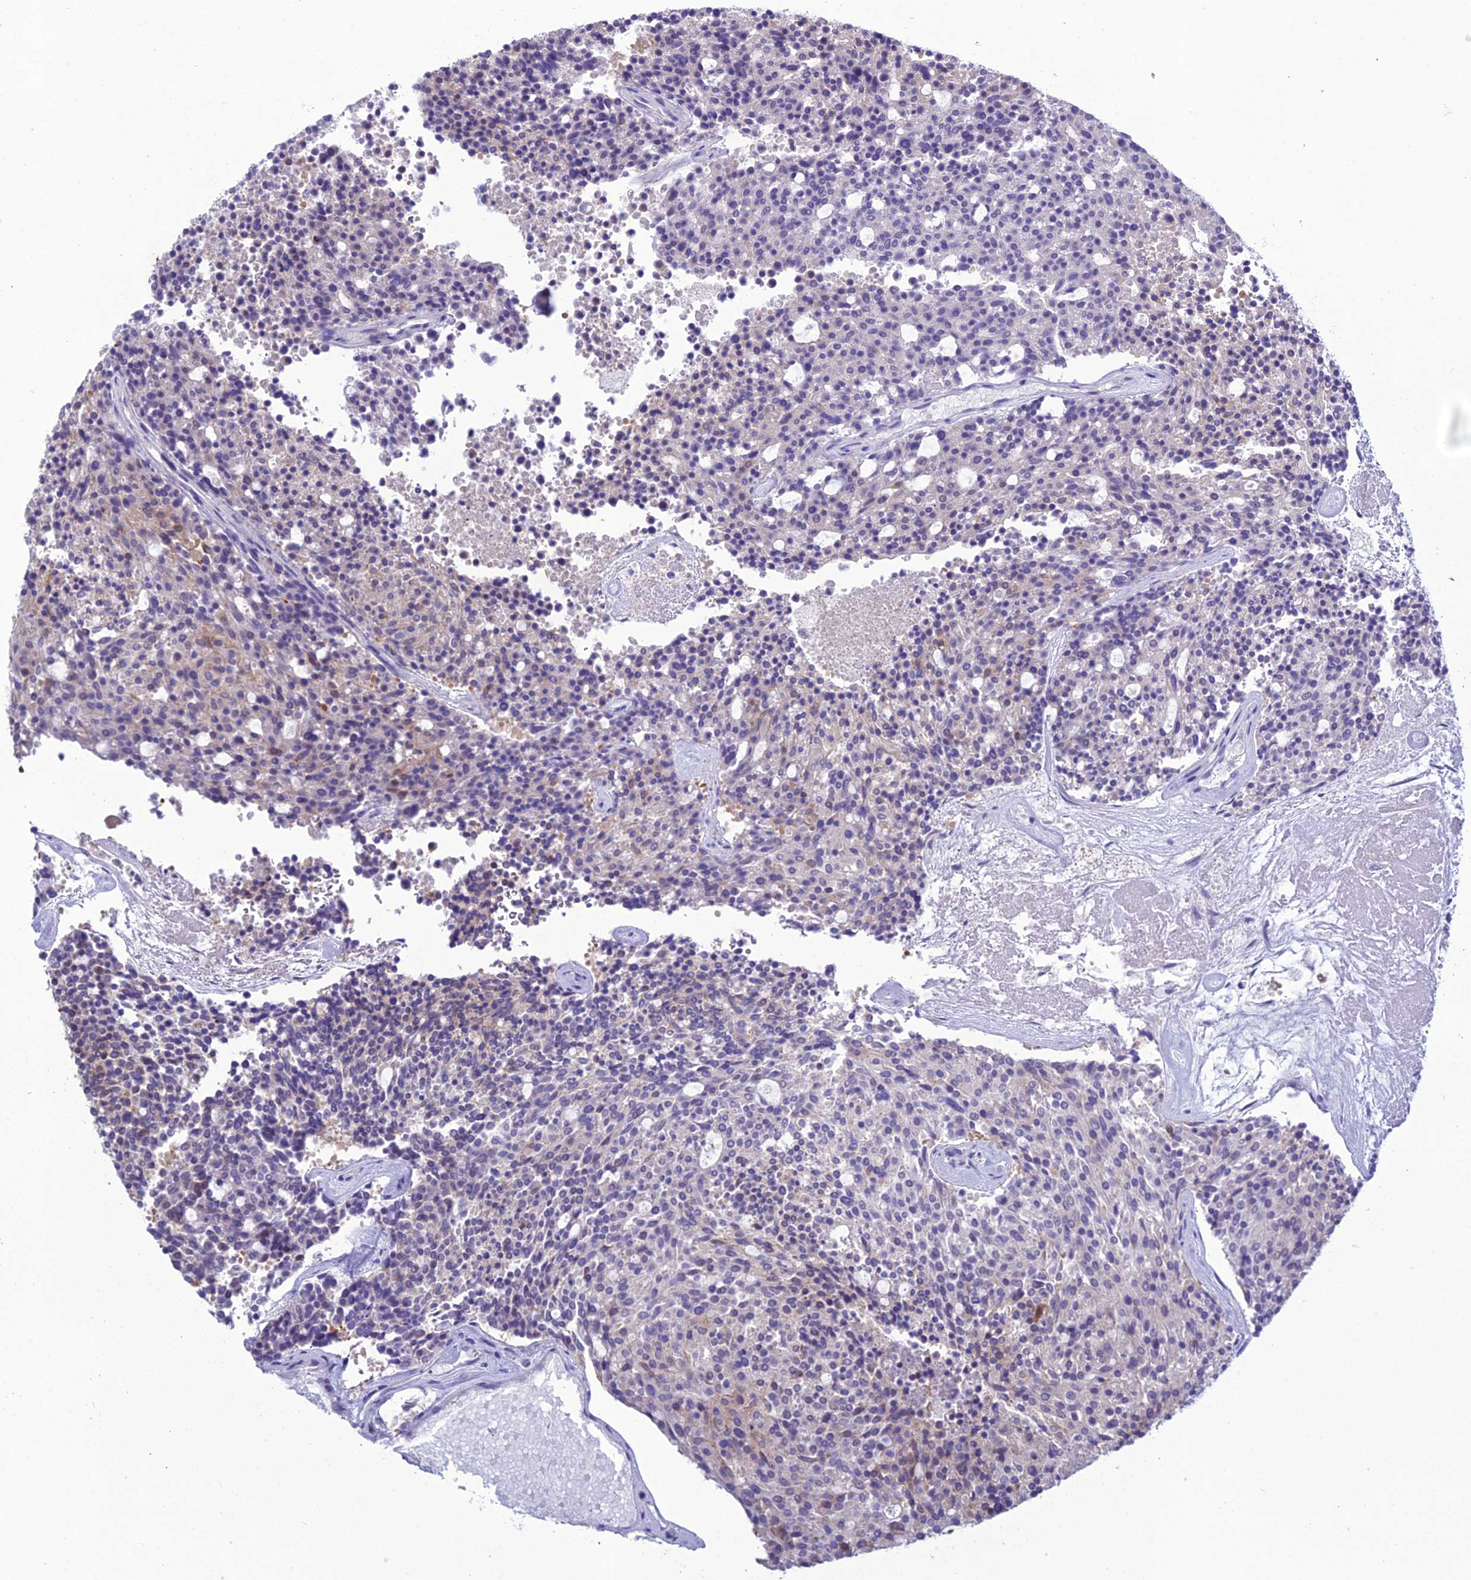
{"staining": {"intensity": "negative", "quantity": "none", "location": "none"}, "tissue": "carcinoid", "cell_type": "Tumor cells", "image_type": "cancer", "snomed": [{"axis": "morphology", "description": "Carcinoid, malignant, NOS"}, {"axis": "topography", "description": "Pancreas"}], "caption": "Malignant carcinoid stained for a protein using immunohistochemistry shows no positivity tumor cells.", "gene": "CLEC2L", "patient": {"sex": "female", "age": 54}}